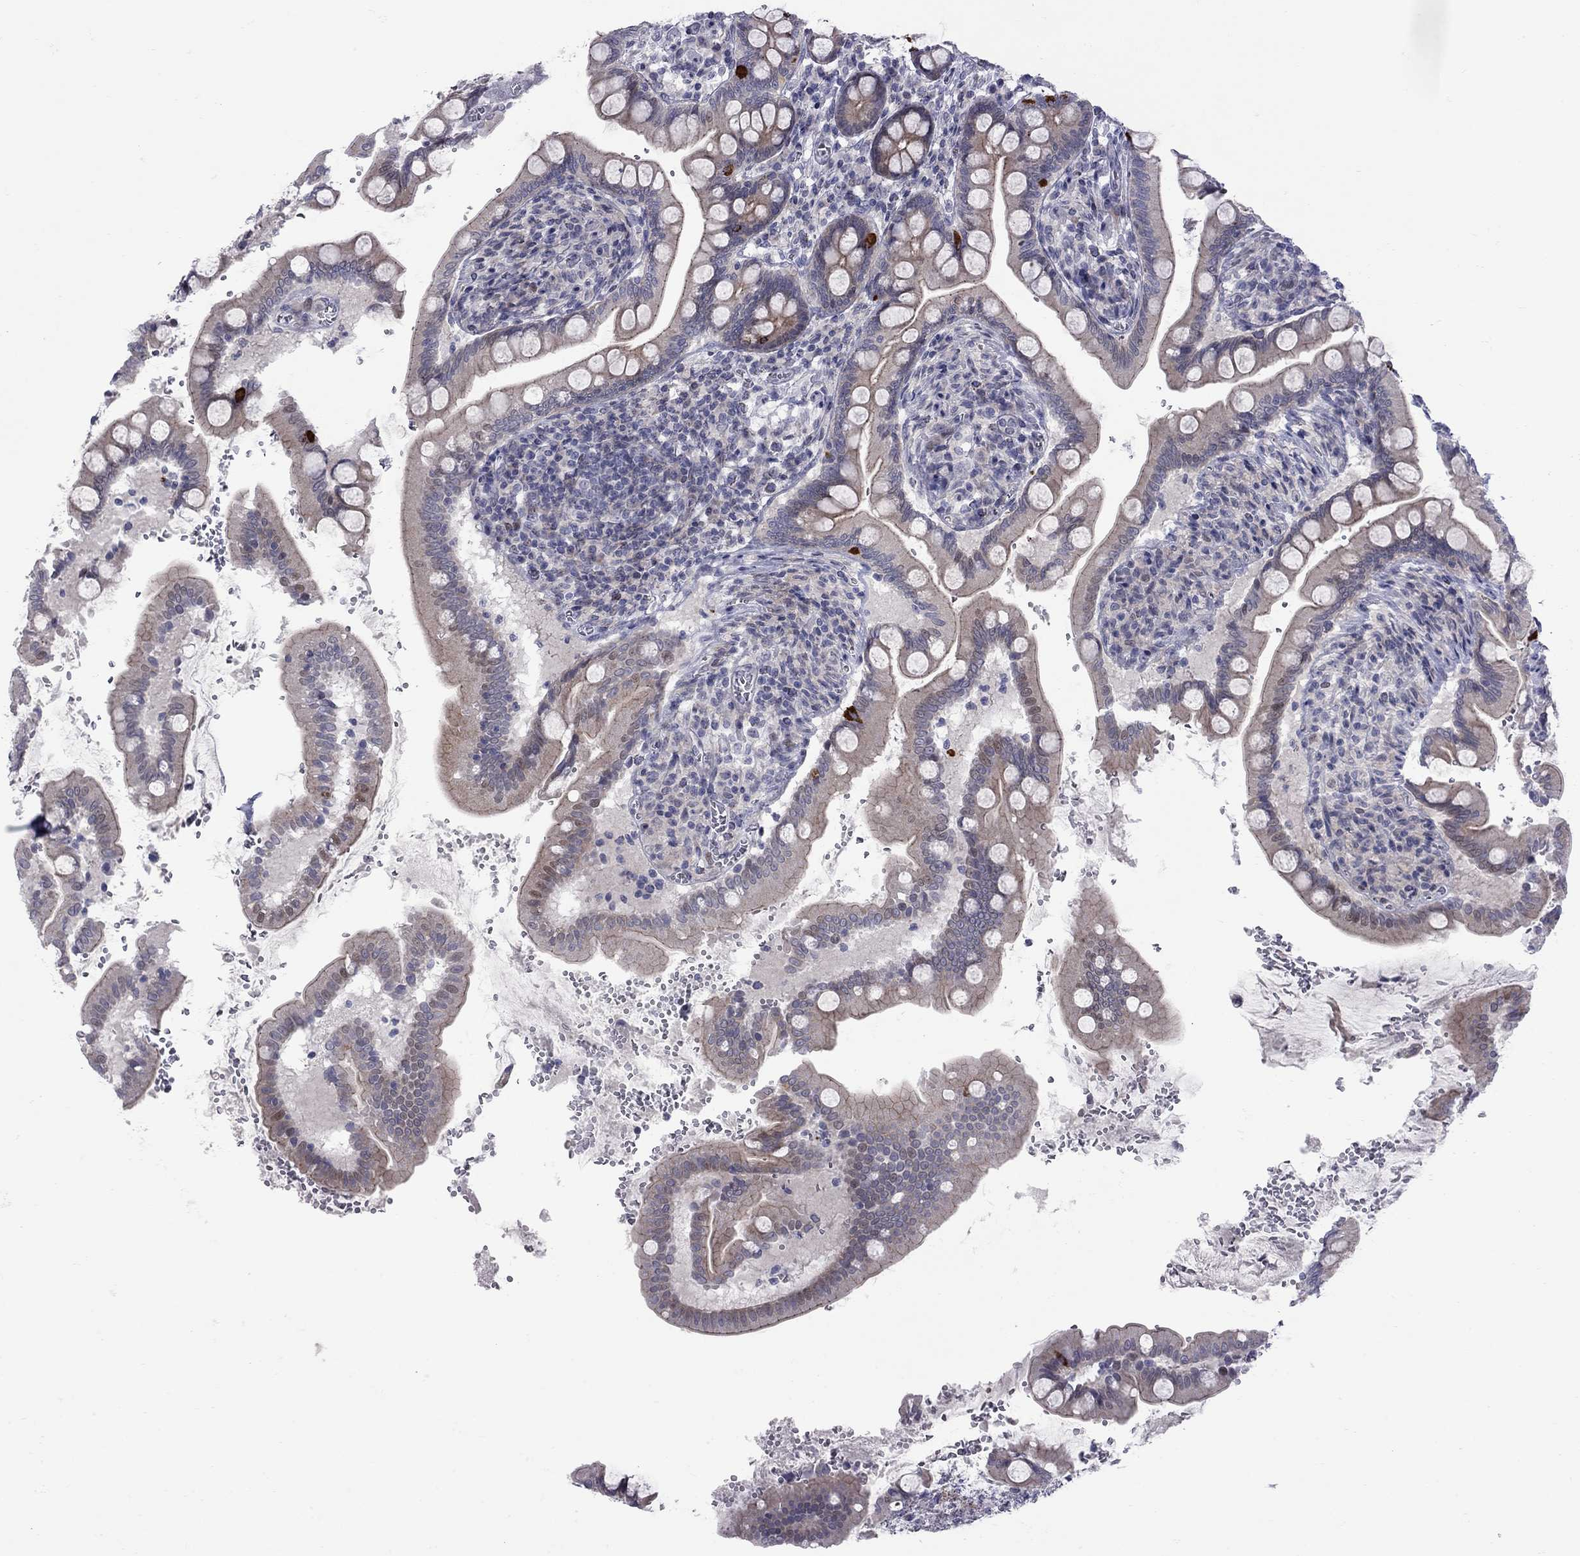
{"staining": {"intensity": "strong", "quantity": "<25%", "location": "cytoplasmic/membranous"}, "tissue": "small intestine", "cell_type": "Glandular cells", "image_type": "normal", "snomed": [{"axis": "morphology", "description": "Normal tissue, NOS"}, {"axis": "topography", "description": "Small intestine"}], "caption": "Benign small intestine exhibits strong cytoplasmic/membranous expression in approximately <25% of glandular cells Using DAB (3,3'-diaminobenzidine) (brown) and hematoxylin (blue) stains, captured at high magnification using brightfield microscopy..", "gene": "NRARP", "patient": {"sex": "female", "age": 56}}